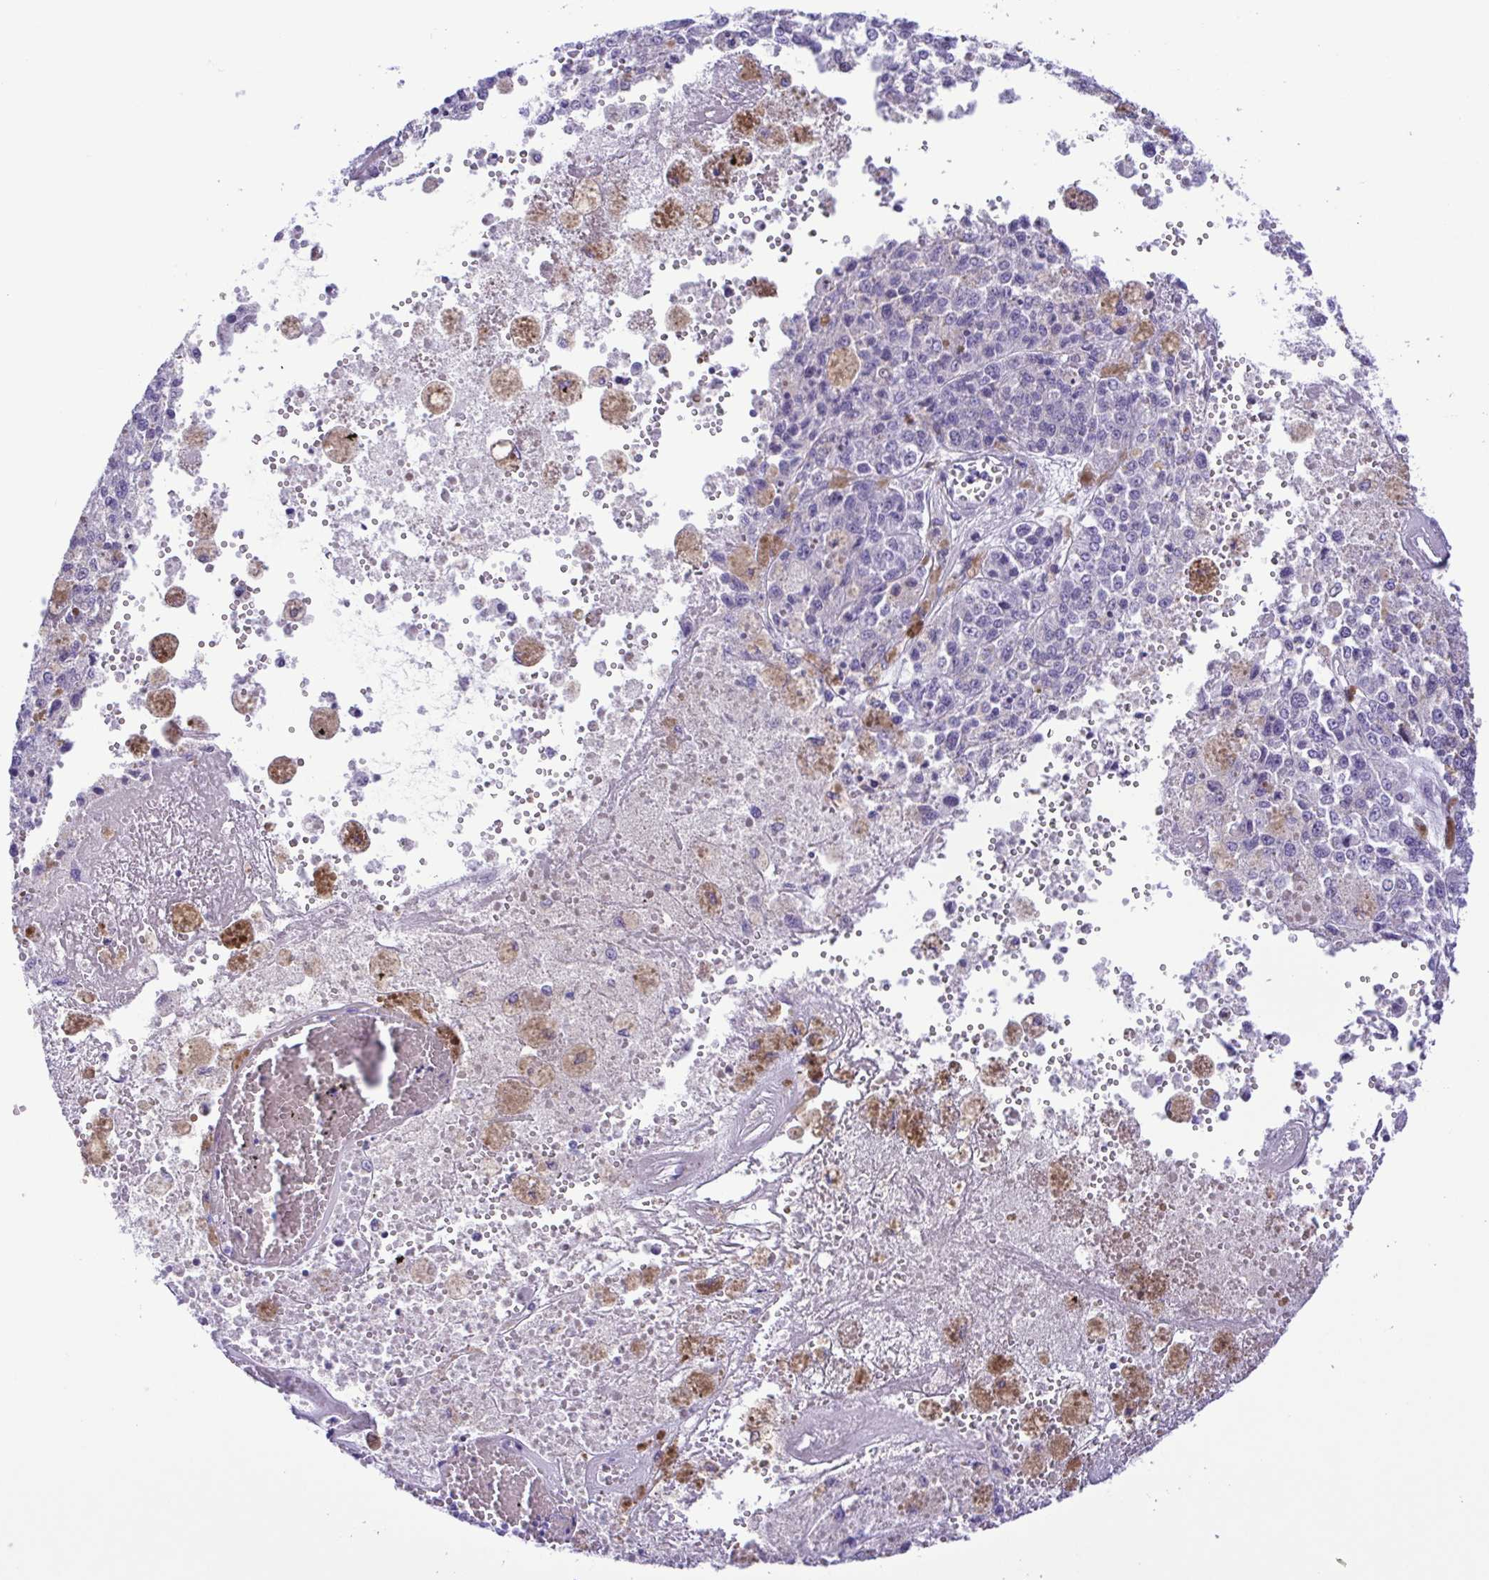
{"staining": {"intensity": "negative", "quantity": "none", "location": "none"}, "tissue": "melanoma", "cell_type": "Tumor cells", "image_type": "cancer", "snomed": [{"axis": "morphology", "description": "Malignant melanoma, Metastatic site"}, {"axis": "topography", "description": "Lymph node"}], "caption": "Micrograph shows no significant protein staining in tumor cells of malignant melanoma (metastatic site).", "gene": "OVGP1", "patient": {"sex": "female", "age": 64}}